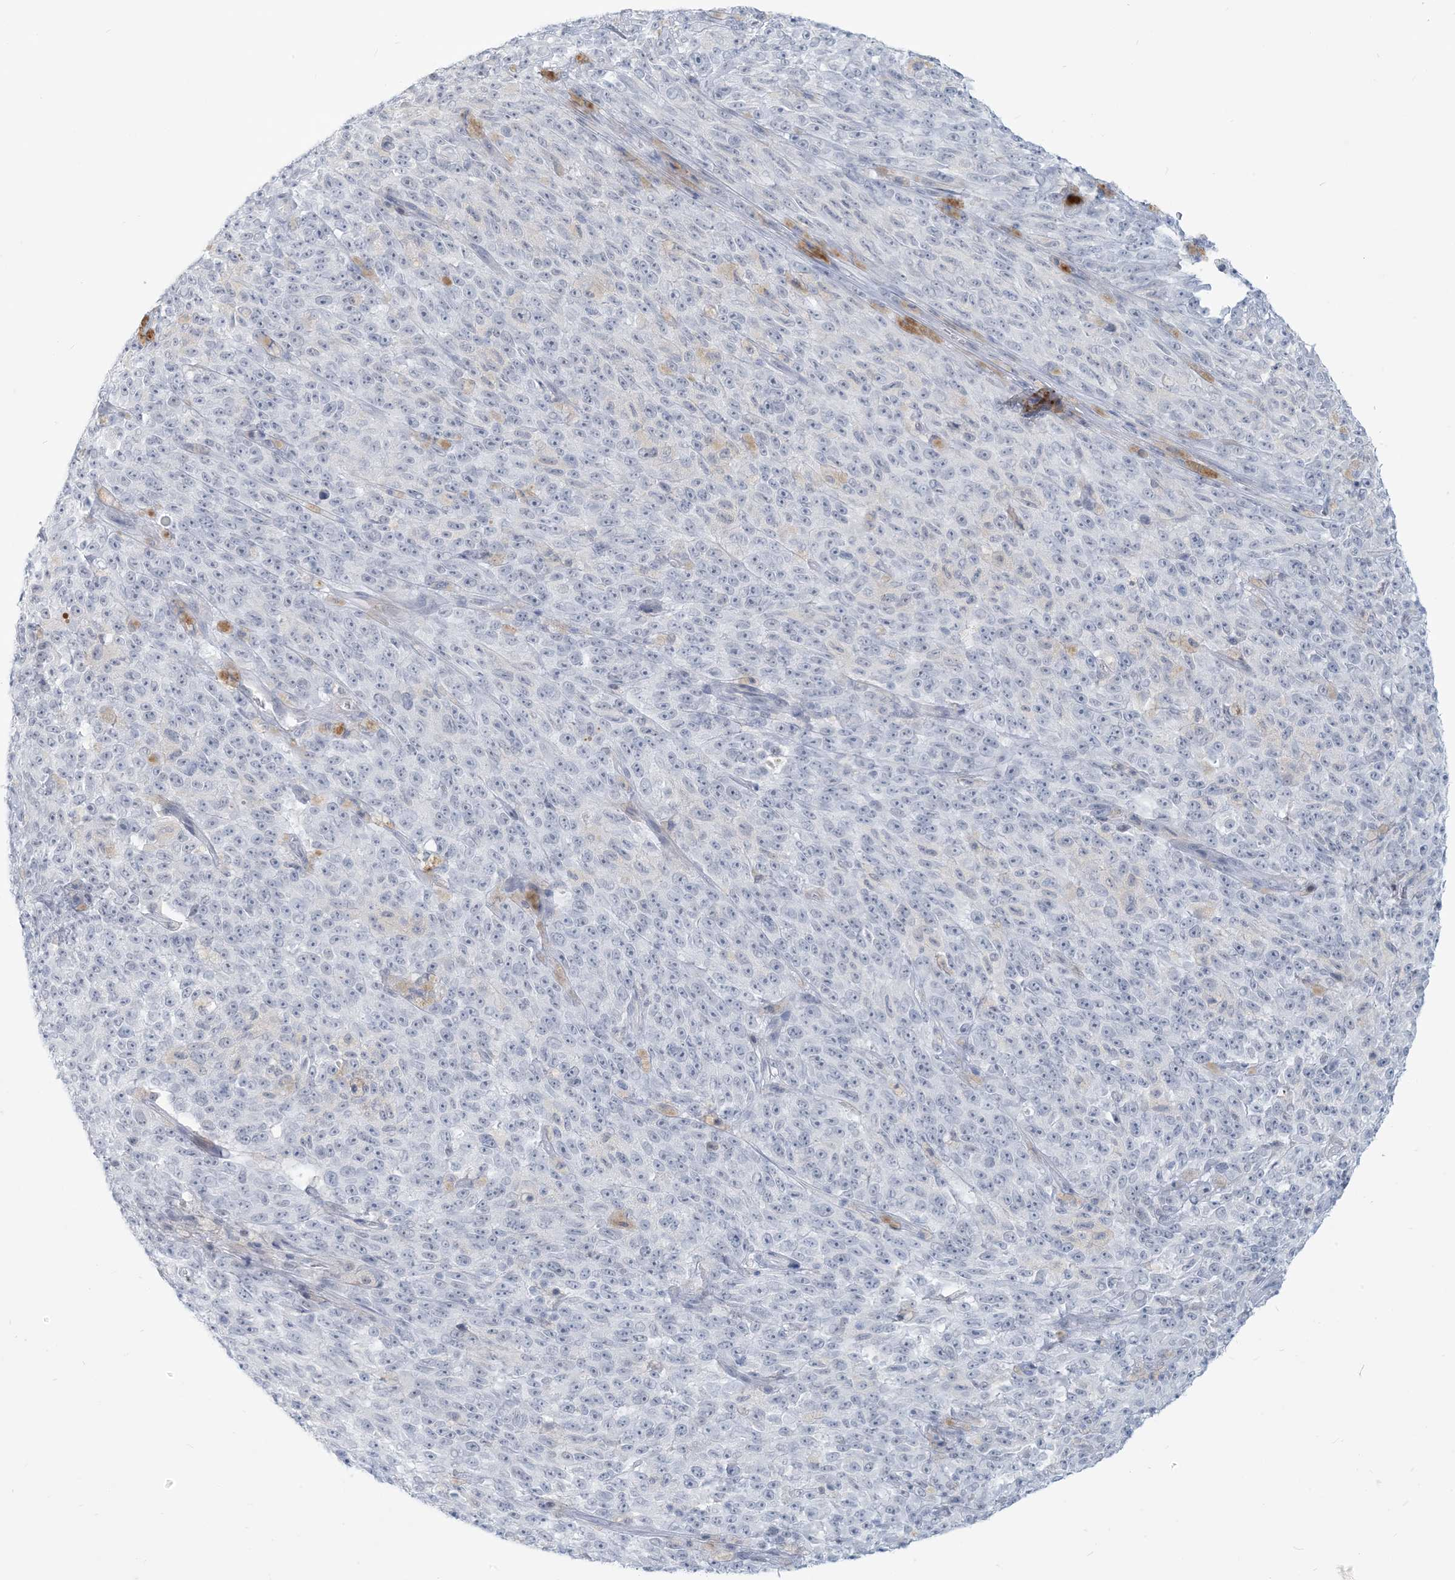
{"staining": {"intensity": "negative", "quantity": "none", "location": "none"}, "tissue": "melanoma", "cell_type": "Tumor cells", "image_type": "cancer", "snomed": [{"axis": "morphology", "description": "Malignant melanoma, NOS"}, {"axis": "topography", "description": "Skin"}], "caption": "Tumor cells show no significant protein positivity in melanoma.", "gene": "SCML1", "patient": {"sex": "female", "age": 82}}